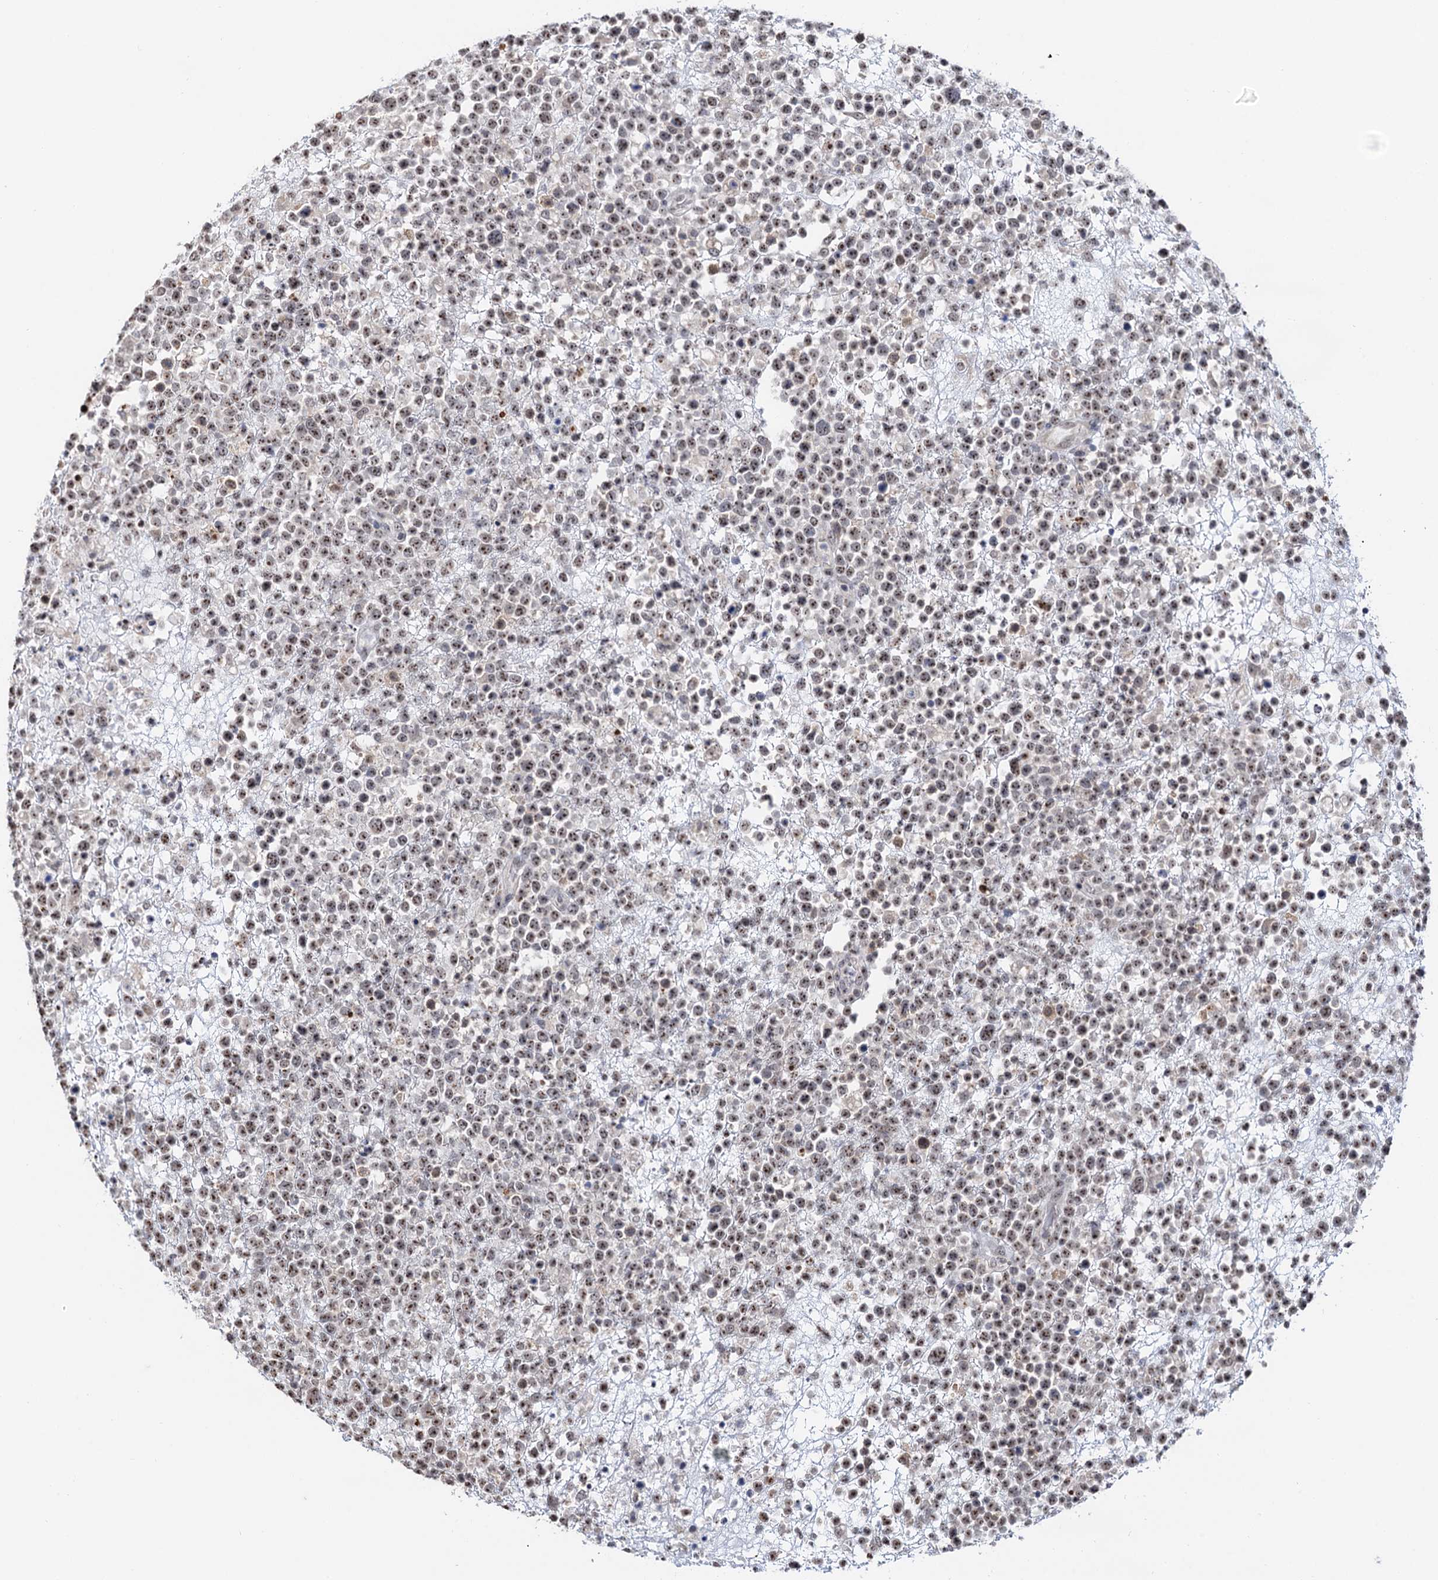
{"staining": {"intensity": "moderate", "quantity": ">75%", "location": "nuclear"}, "tissue": "lymphoma", "cell_type": "Tumor cells", "image_type": "cancer", "snomed": [{"axis": "morphology", "description": "Malignant lymphoma, non-Hodgkin's type, High grade"}, {"axis": "topography", "description": "Colon"}], "caption": "IHC histopathology image of neoplastic tissue: human lymphoma stained using immunohistochemistry (IHC) displays medium levels of moderate protein expression localized specifically in the nuclear of tumor cells, appearing as a nuclear brown color.", "gene": "NAT10", "patient": {"sex": "female", "age": 53}}